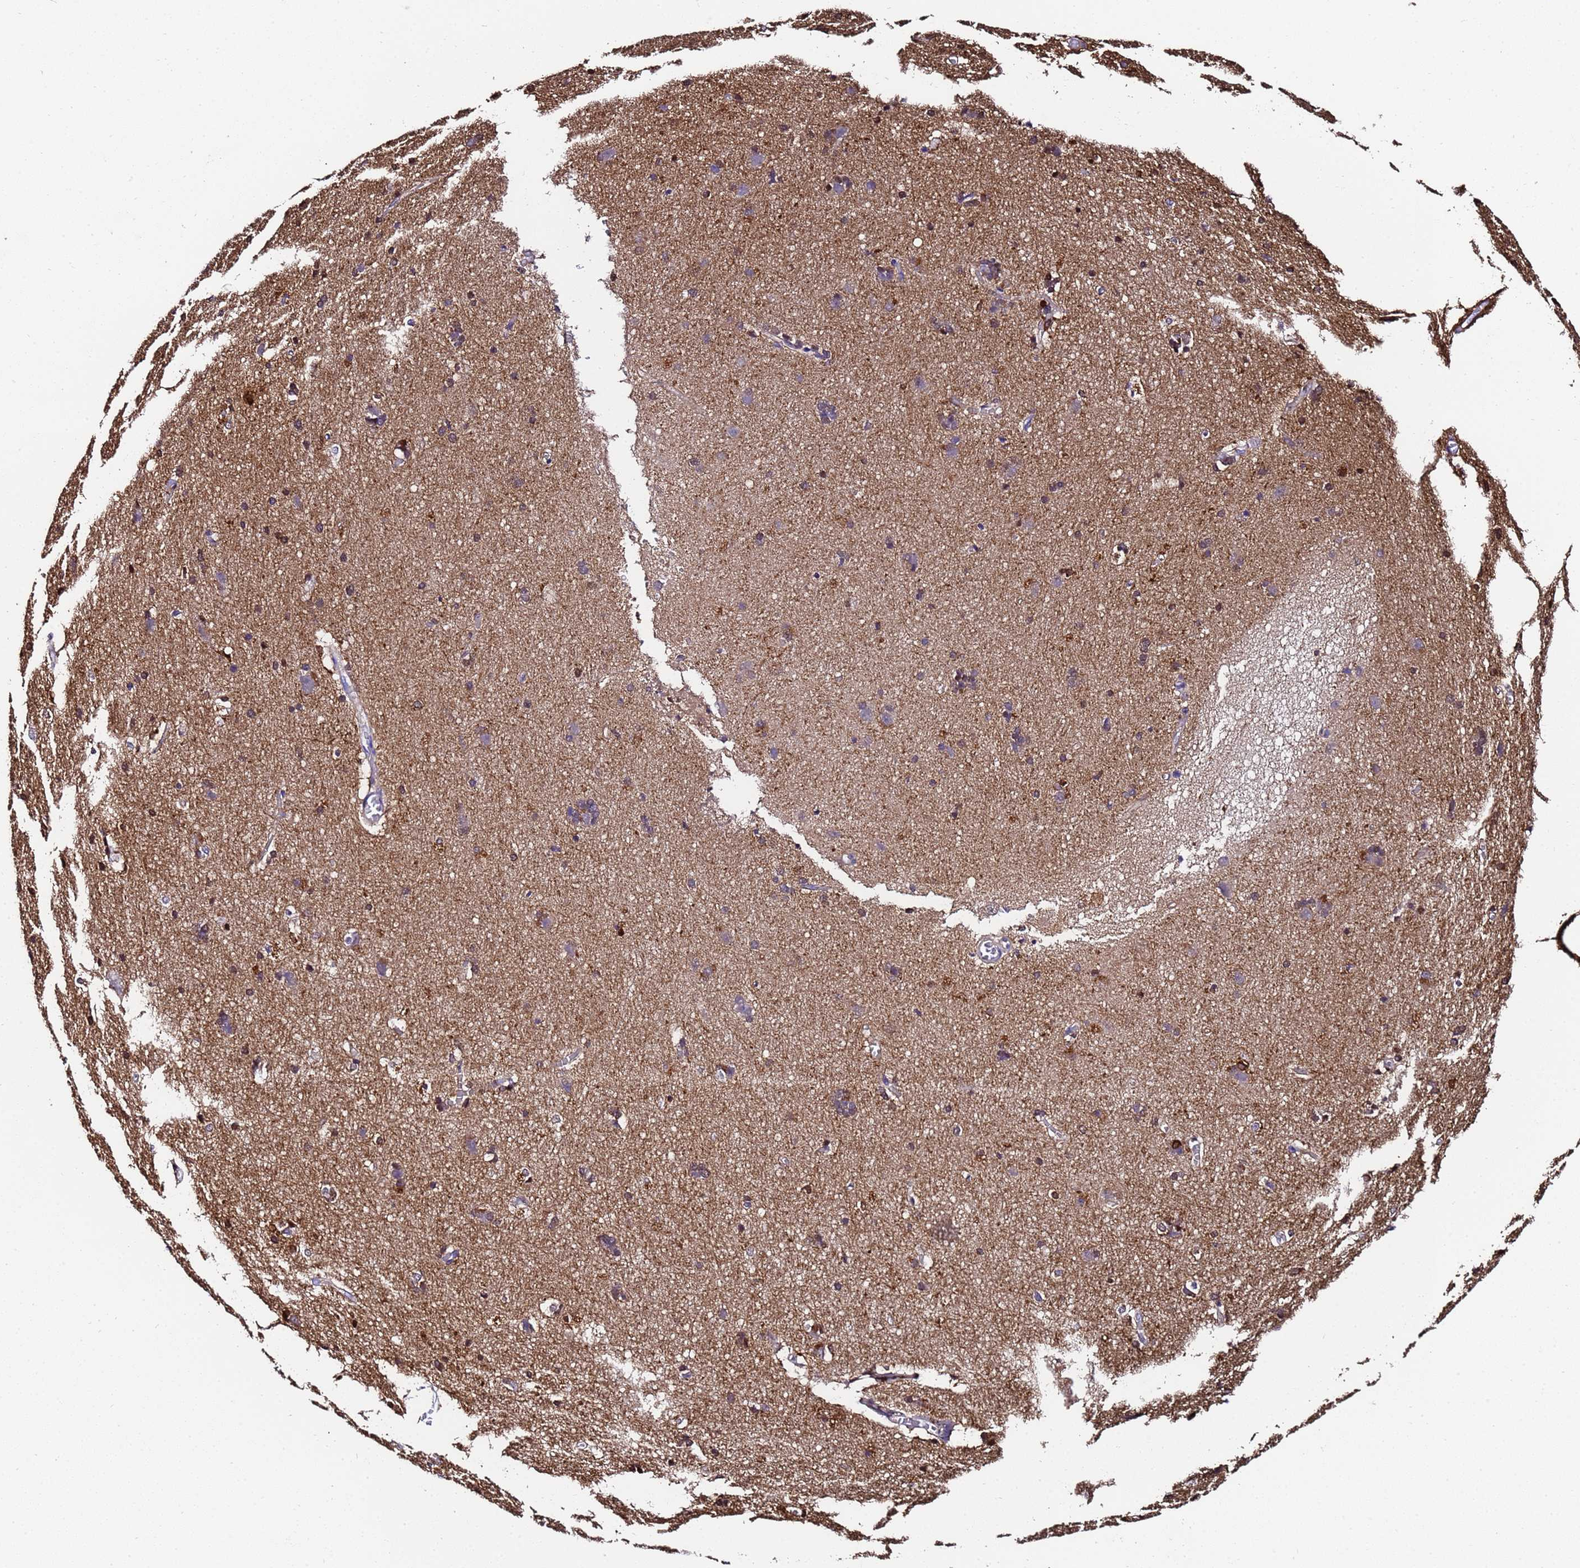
{"staining": {"intensity": "negative", "quantity": "none", "location": "none"}, "tissue": "cerebral cortex", "cell_type": "Endothelial cells", "image_type": "normal", "snomed": [{"axis": "morphology", "description": "Normal tissue, NOS"}, {"axis": "topography", "description": "Cerebral cortex"}], "caption": "The histopathology image displays no significant expression in endothelial cells of cerebral cortex.", "gene": "FTL", "patient": {"sex": "male", "age": 54}}